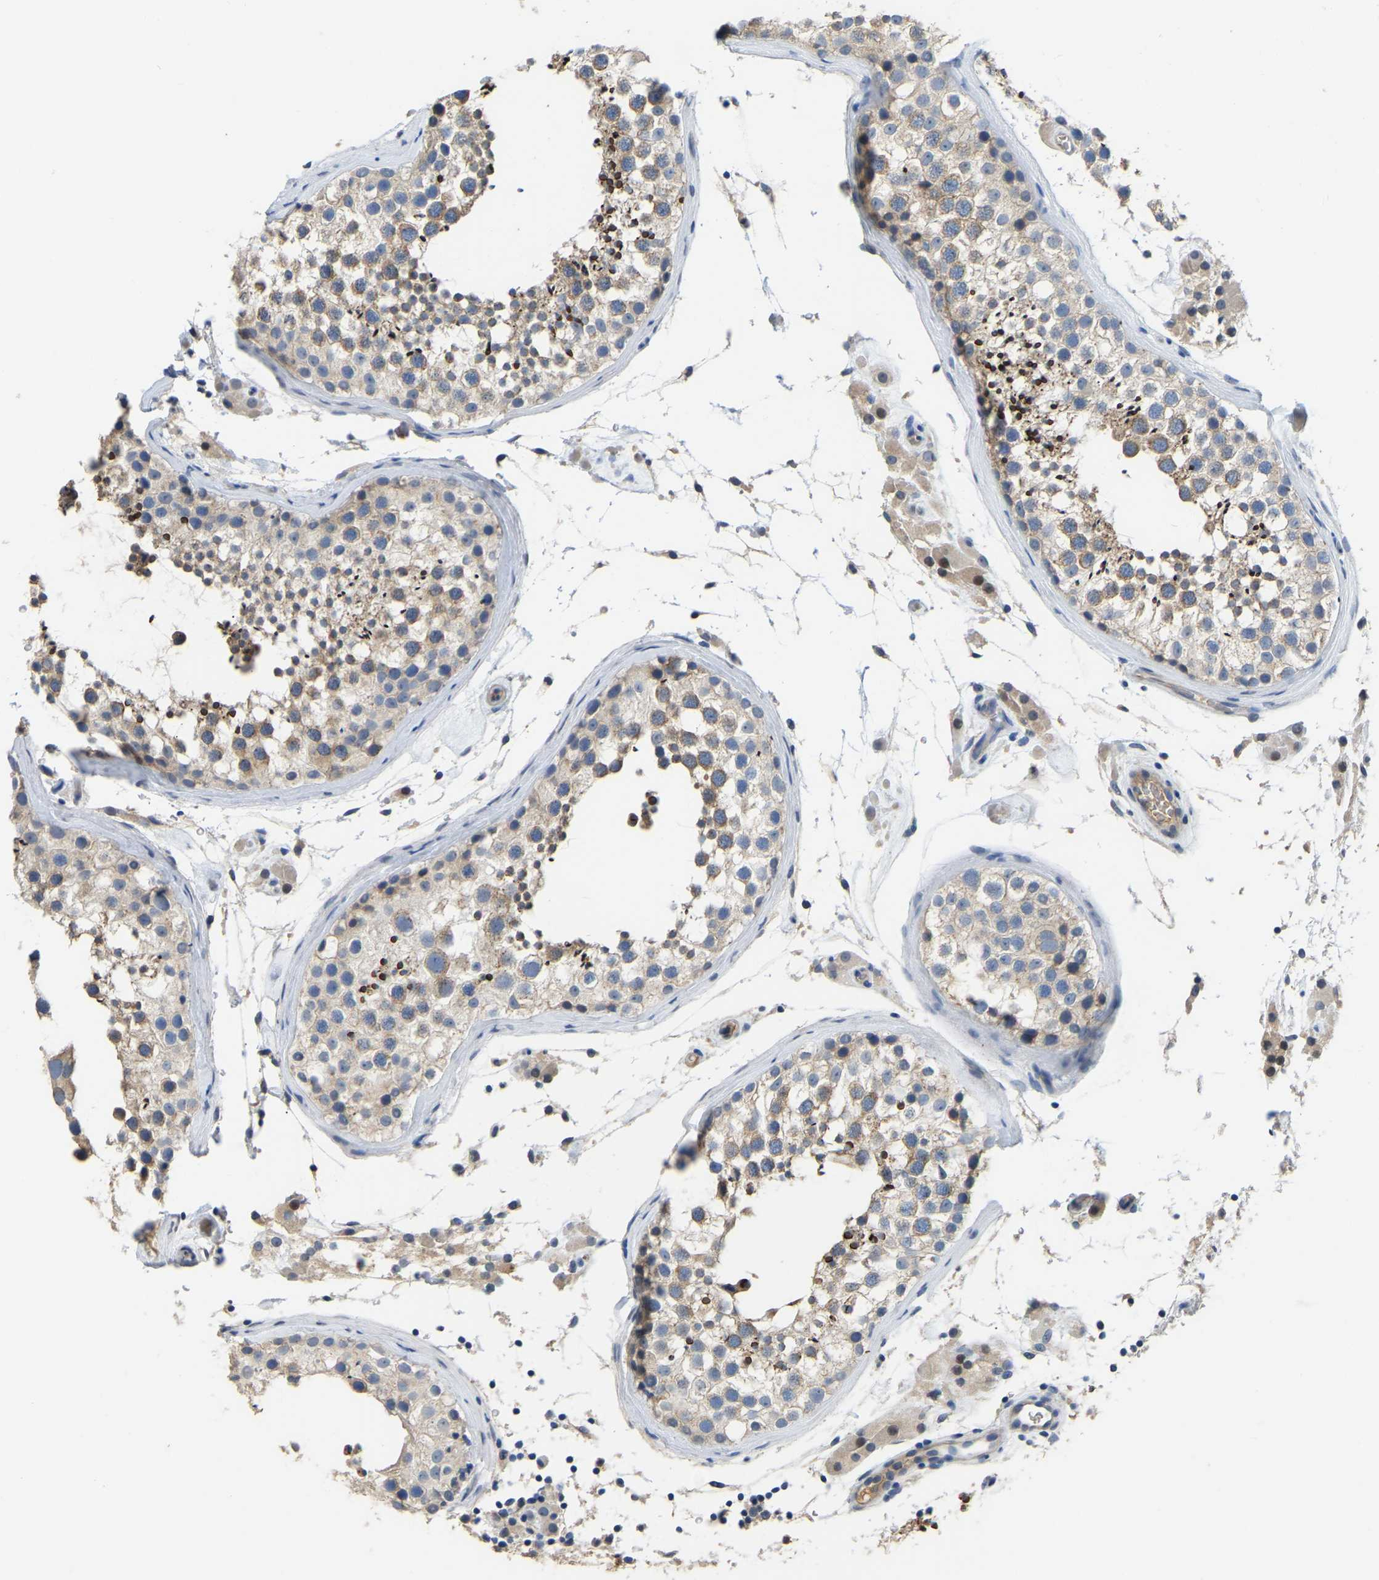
{"staining": {"intensity": "weak", "quantity": ">75%", "location": "cytoplasmic/membranous"}, "tissue": "testis", "cell_type": "Cells in seminiferous ducts", "image_type": "normal", "snomed": [{"axis": "morphology", "description": "Normal tissue, NOS"}, {"axis": "topography", "description": "Testis"}], "caption": "DAB (3,3'-diaminobenzidine) immunohistochemical staining of normal testis exhibits weak cytoplasmic/membranous protein expression in approximately >75% of cells in seminiferous ducts.", "gene": "HIGD2B", "patient": {"sex": "male", "age": 46}}